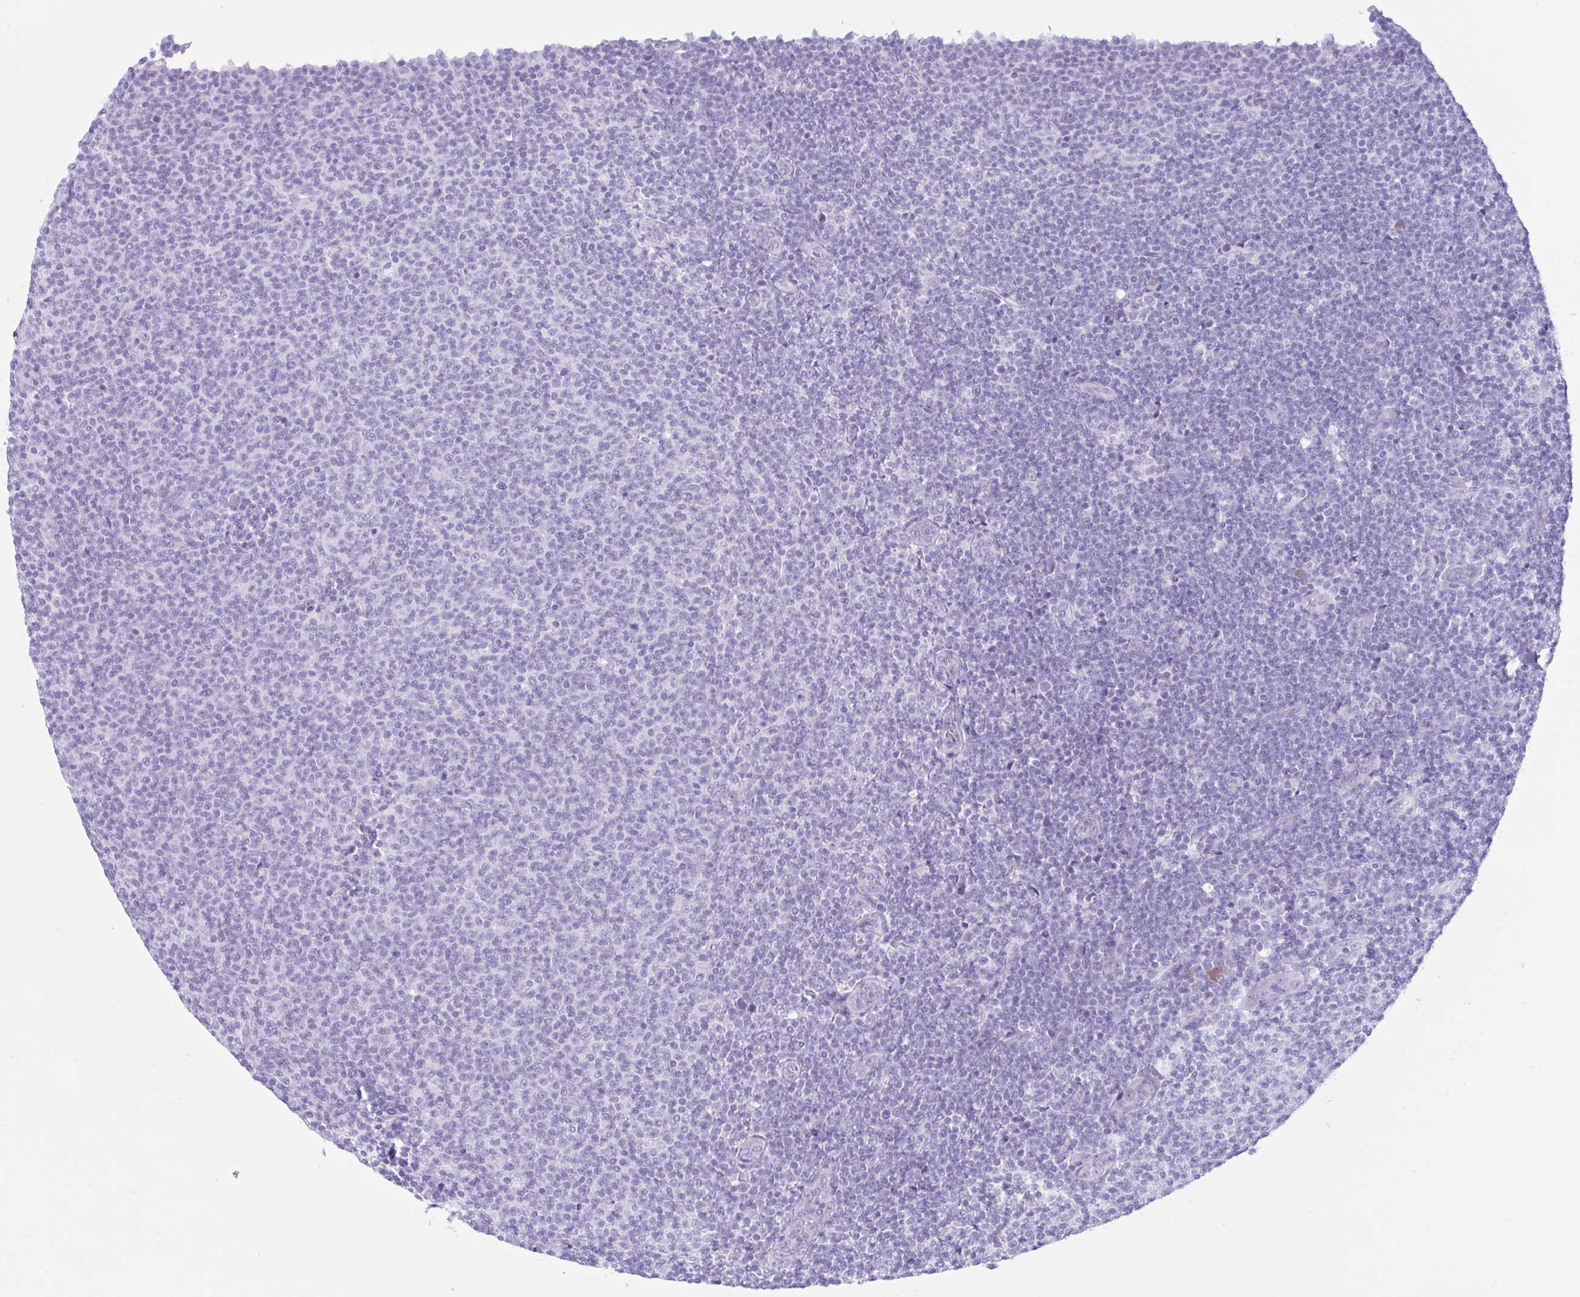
{"staining": {"intensity": "negative", "quantity": "none", "location": "none"}, "tissue": "lymphoma", "cell_type": "Tumor cells", "image_type": "cancer", "snomed": [{"axis": "morphology", "description": "Malignant lymphoma, non-Hodgkin's type, Low grade"}, {"axis": "topography", "description": "Lymph node"}], "caption": "Immunohistochemistry (IHC) image of neoplastic tissue: low-grade malignant lymphoma, non-Hodgkin's type stained with DAB (3,3'-diaminobenzidine) demonstrates no significant protein staining in tumor cells. (IHC, brightfield microscopy, high magnification).", "gene": "SEL1L2", "patient": {"sex": "male", "age": 66}}